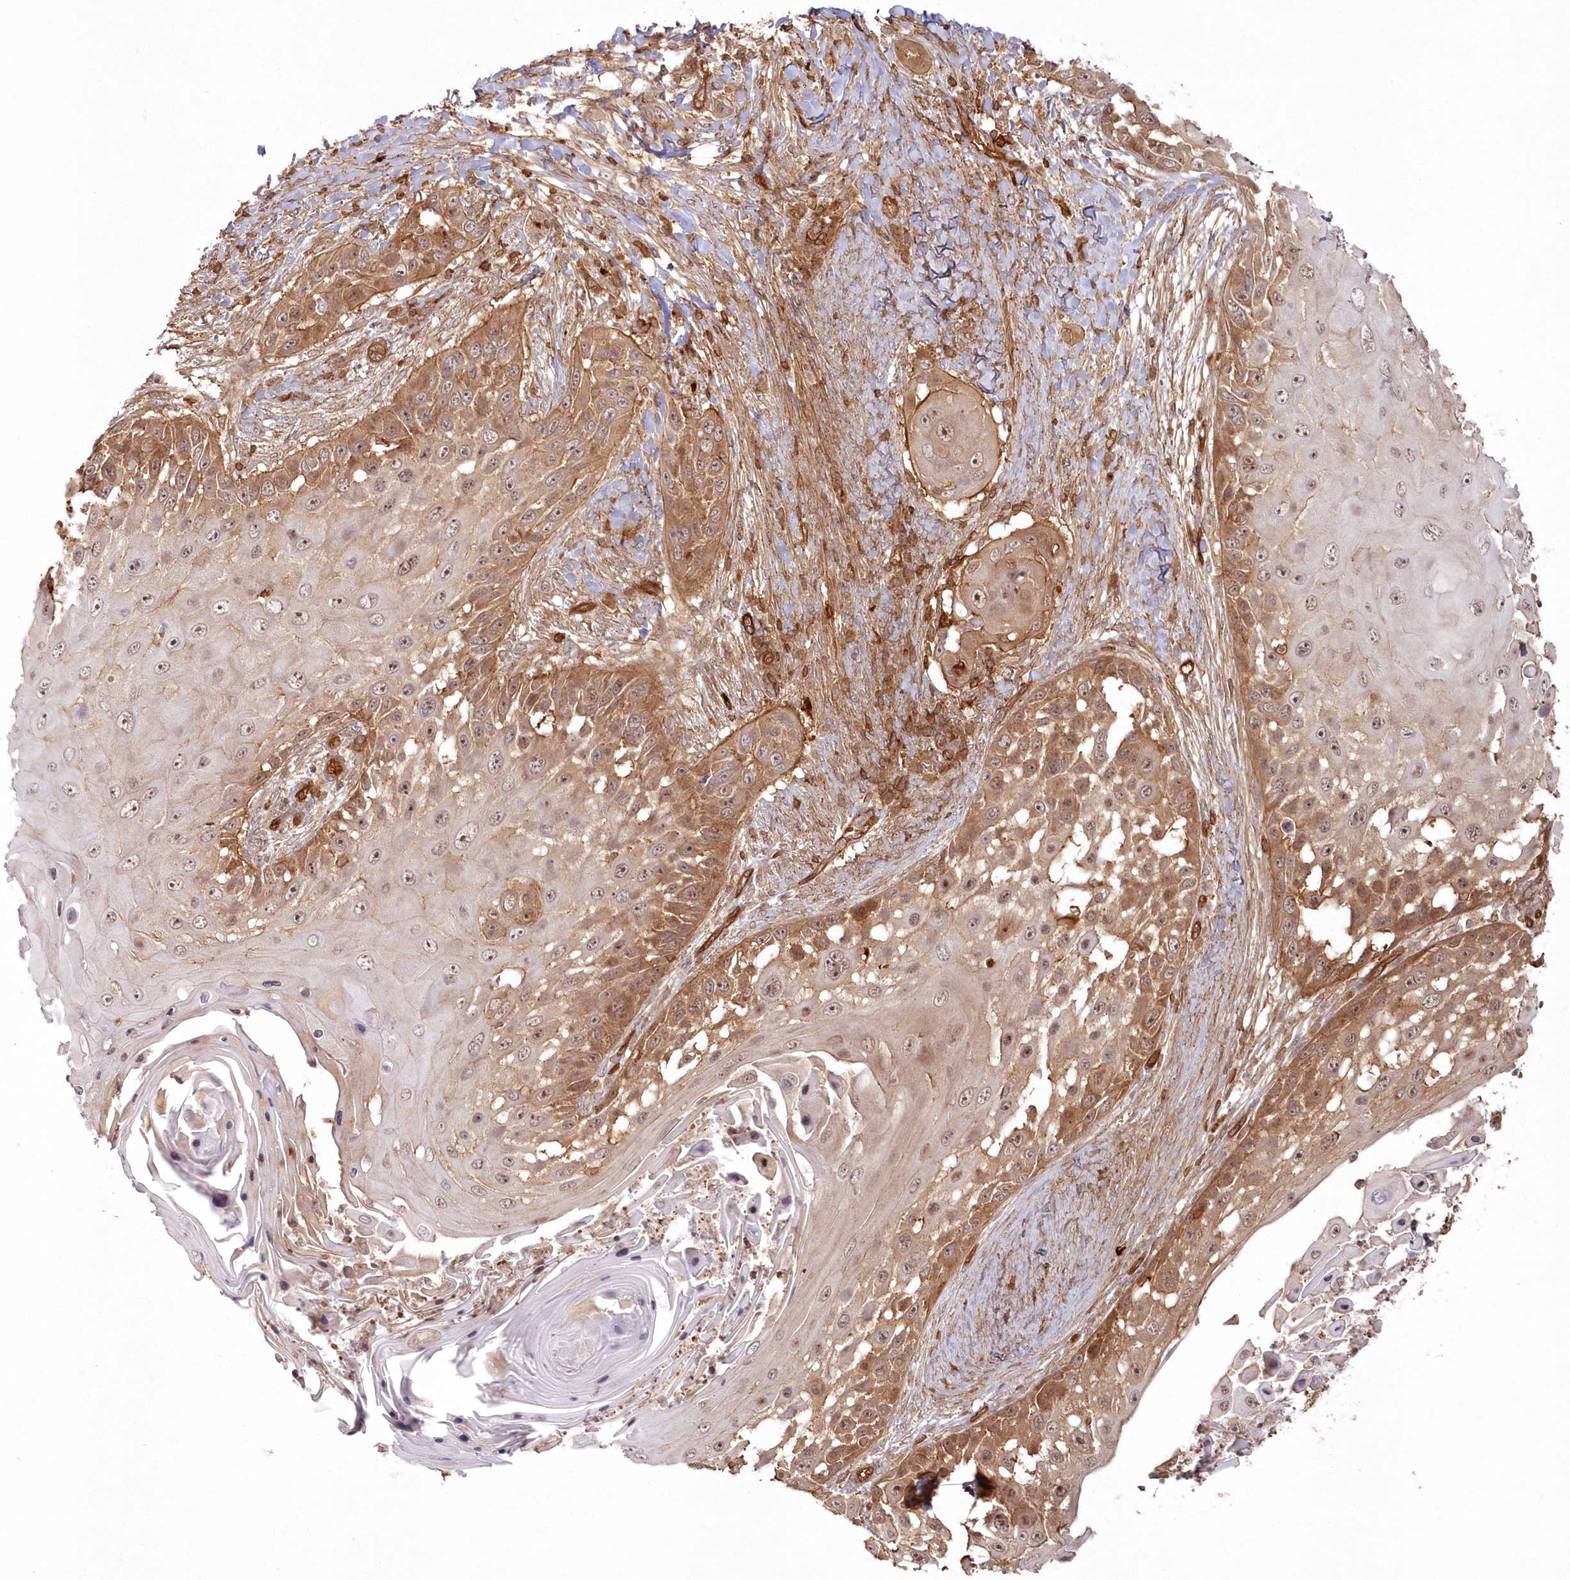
{"staining": {"intensity": "moderate", "quantity": "25%-75%", "location": "cytoplasmic/membranous,nuclear"}, "tissue": "skin cancer", "cell_type": "Tumor cells", "image_type": "cancer", "snomed": [{"axis": "morphology", "description": "Squamous cell carcinoma, NOS"}, {"axis": "topography", "description": "Skin"}], "caption": "The histopathology image shows immunohistochemical staining of skin cancer (squamous cell carcinoma). There is moderate cytoplasmic/membranous and nuclear expression is present in about 25%-75% of tumor cells.", "gene": "RGCC", "patient": {"sex": "female", "age": 44}}